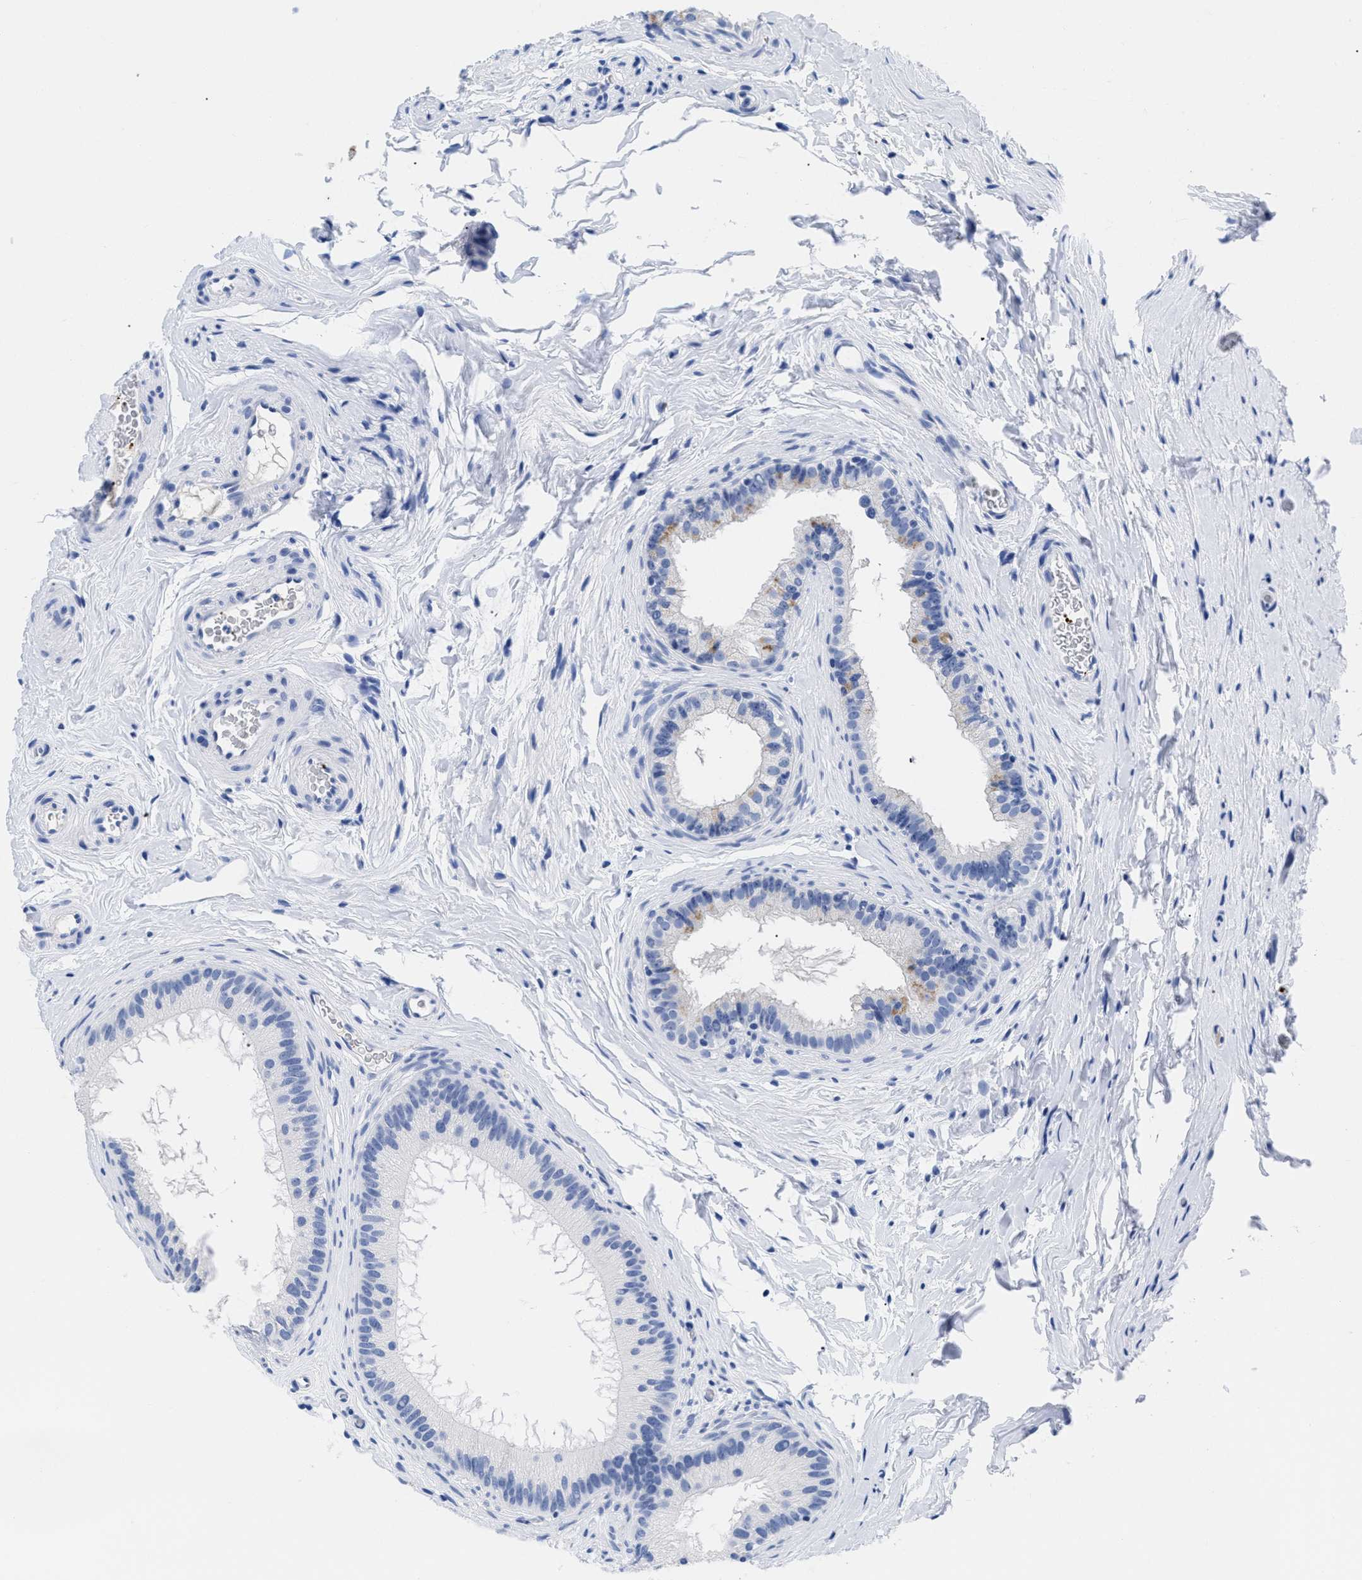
{"staining": {"intensity": "negative", "quantity": "none", "location": "none"}, "tissue": "epididymis", "cell_type": "Glandular cells", "image_type": "normal", "snomed": [{"axis": "morphology", "description": "Normal tissue, NOS"}, {"axis": "topography", "description": "Testis"}, {"axis": "topography", "description": "Epididymis"}], "caption": "Epididymis stained for a protein using IHC demonstrates no positivity glandular cells.", "gene": "TREML1", "patient": {"sex": "male", "age": 36}}